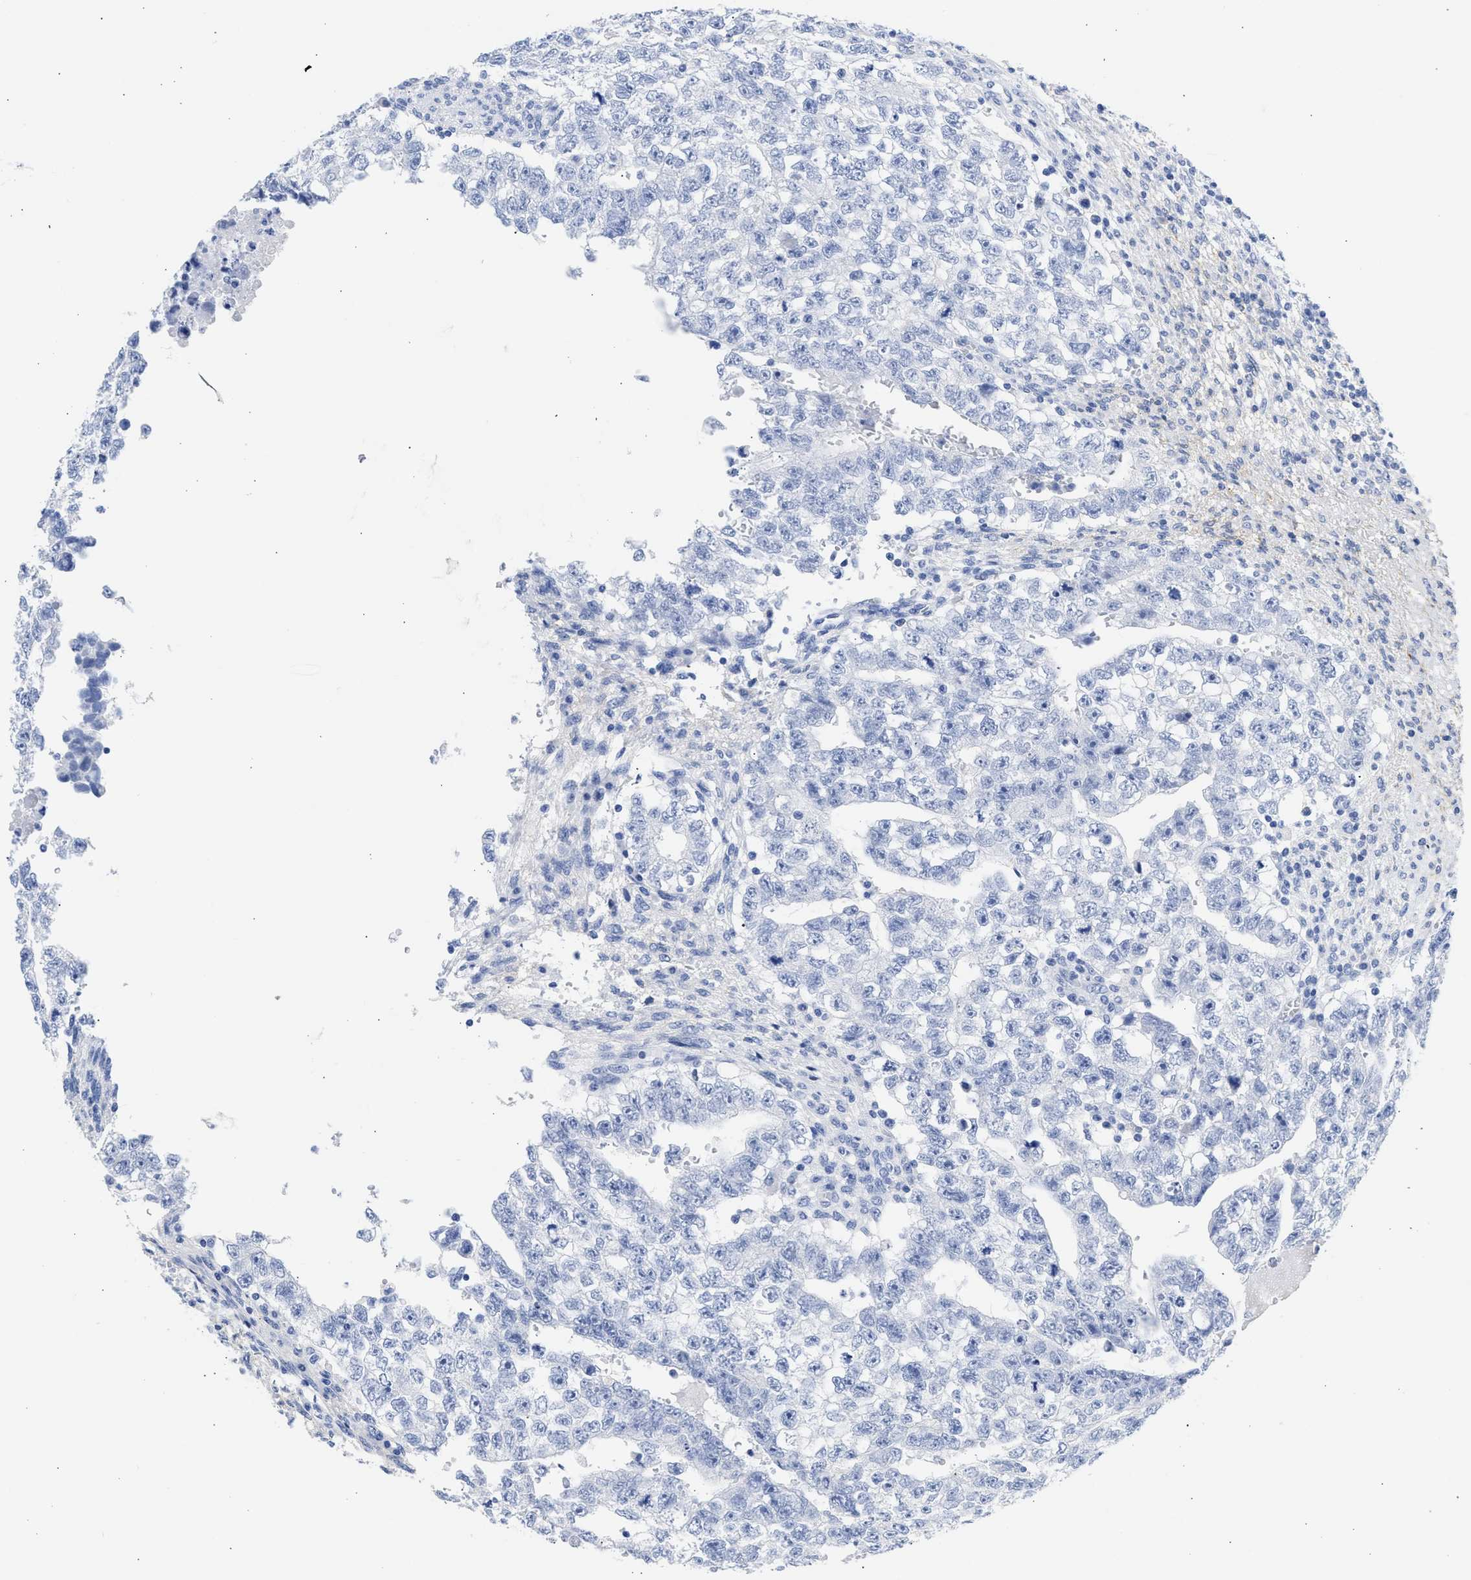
{"staining": {"intensity": "negative", "quantity": "none", "location": "none"}, "tissue": "testis cancer", "cell_type": "Tumor cells", "image_type": "cancer", "snomed": [{"axis": "morphology", "description": "Seminoma, NOS"}, {"axis": "morphology", "description": "Carcinoma, Embryonal, NOS"}, {"axis": "topography", "description": "Testis"}], "caption": "Immunohistochemistry (IHC) photomicrograph of embryonal carcinoma (testis) stained for a protein (brown), which displays no staining in tumor cells.", "gene": "NCAM1", "patient": {"sex": "male", "age": 38}}